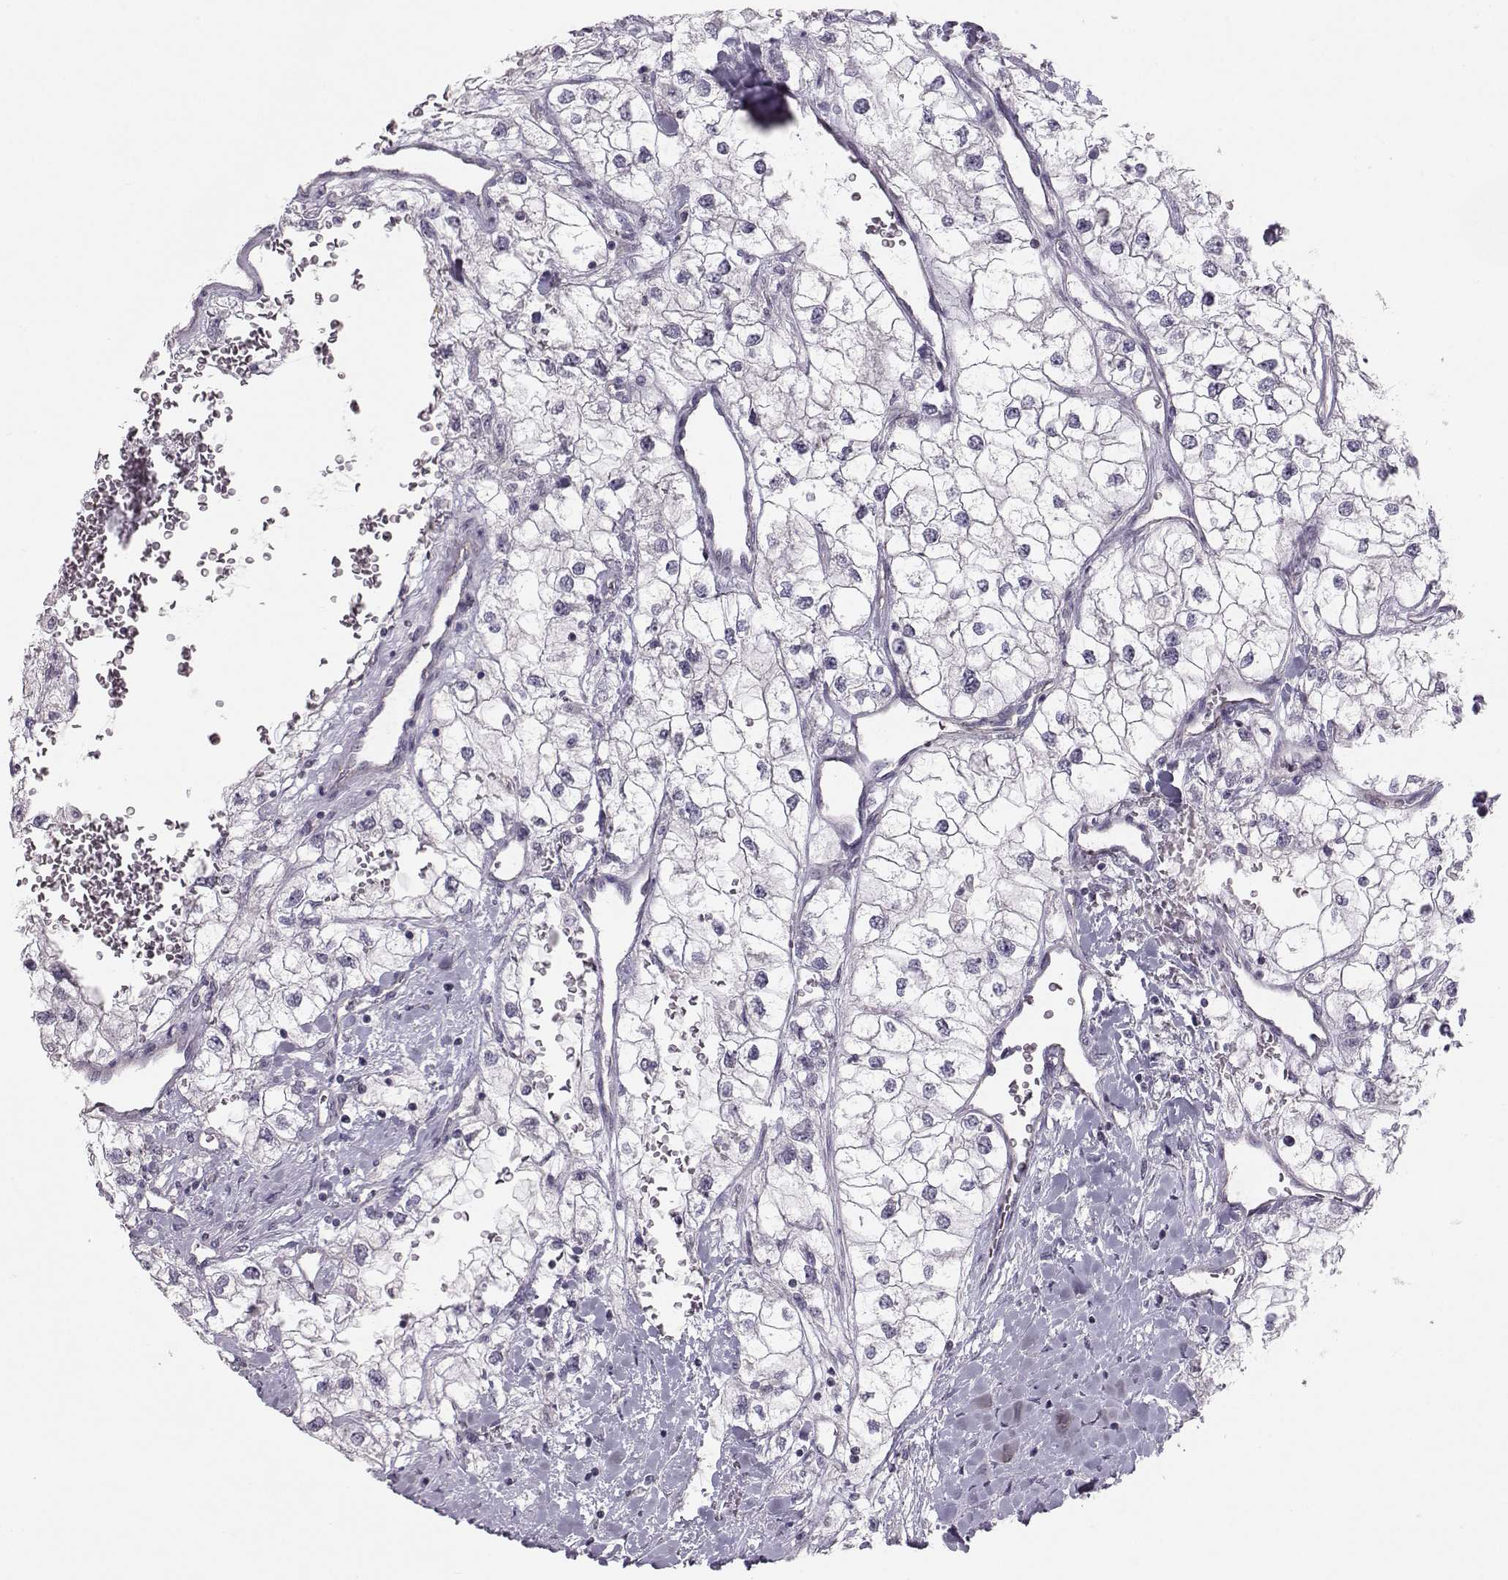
{"staining": {"intensity": "negative", "quantity": "none", "location": "none"}, "tissue": "renal cancer", "cell_type": "Tumor cells", "image_type": "cancer", "snomed": [{"axis": "morphology", "description": "Adenocarcinoma, NOS"}, {"axis": "topography", "description": "Kidney"}], "caption": "An immunohistochemistry histopathology image of renal cancer (adenocarcinoma) is shown. There is no staining in tumor cells of renal cancer (adenocarcinoma).", "gene": "MAST1", "patient": {"sex": "male", "age": 59}}